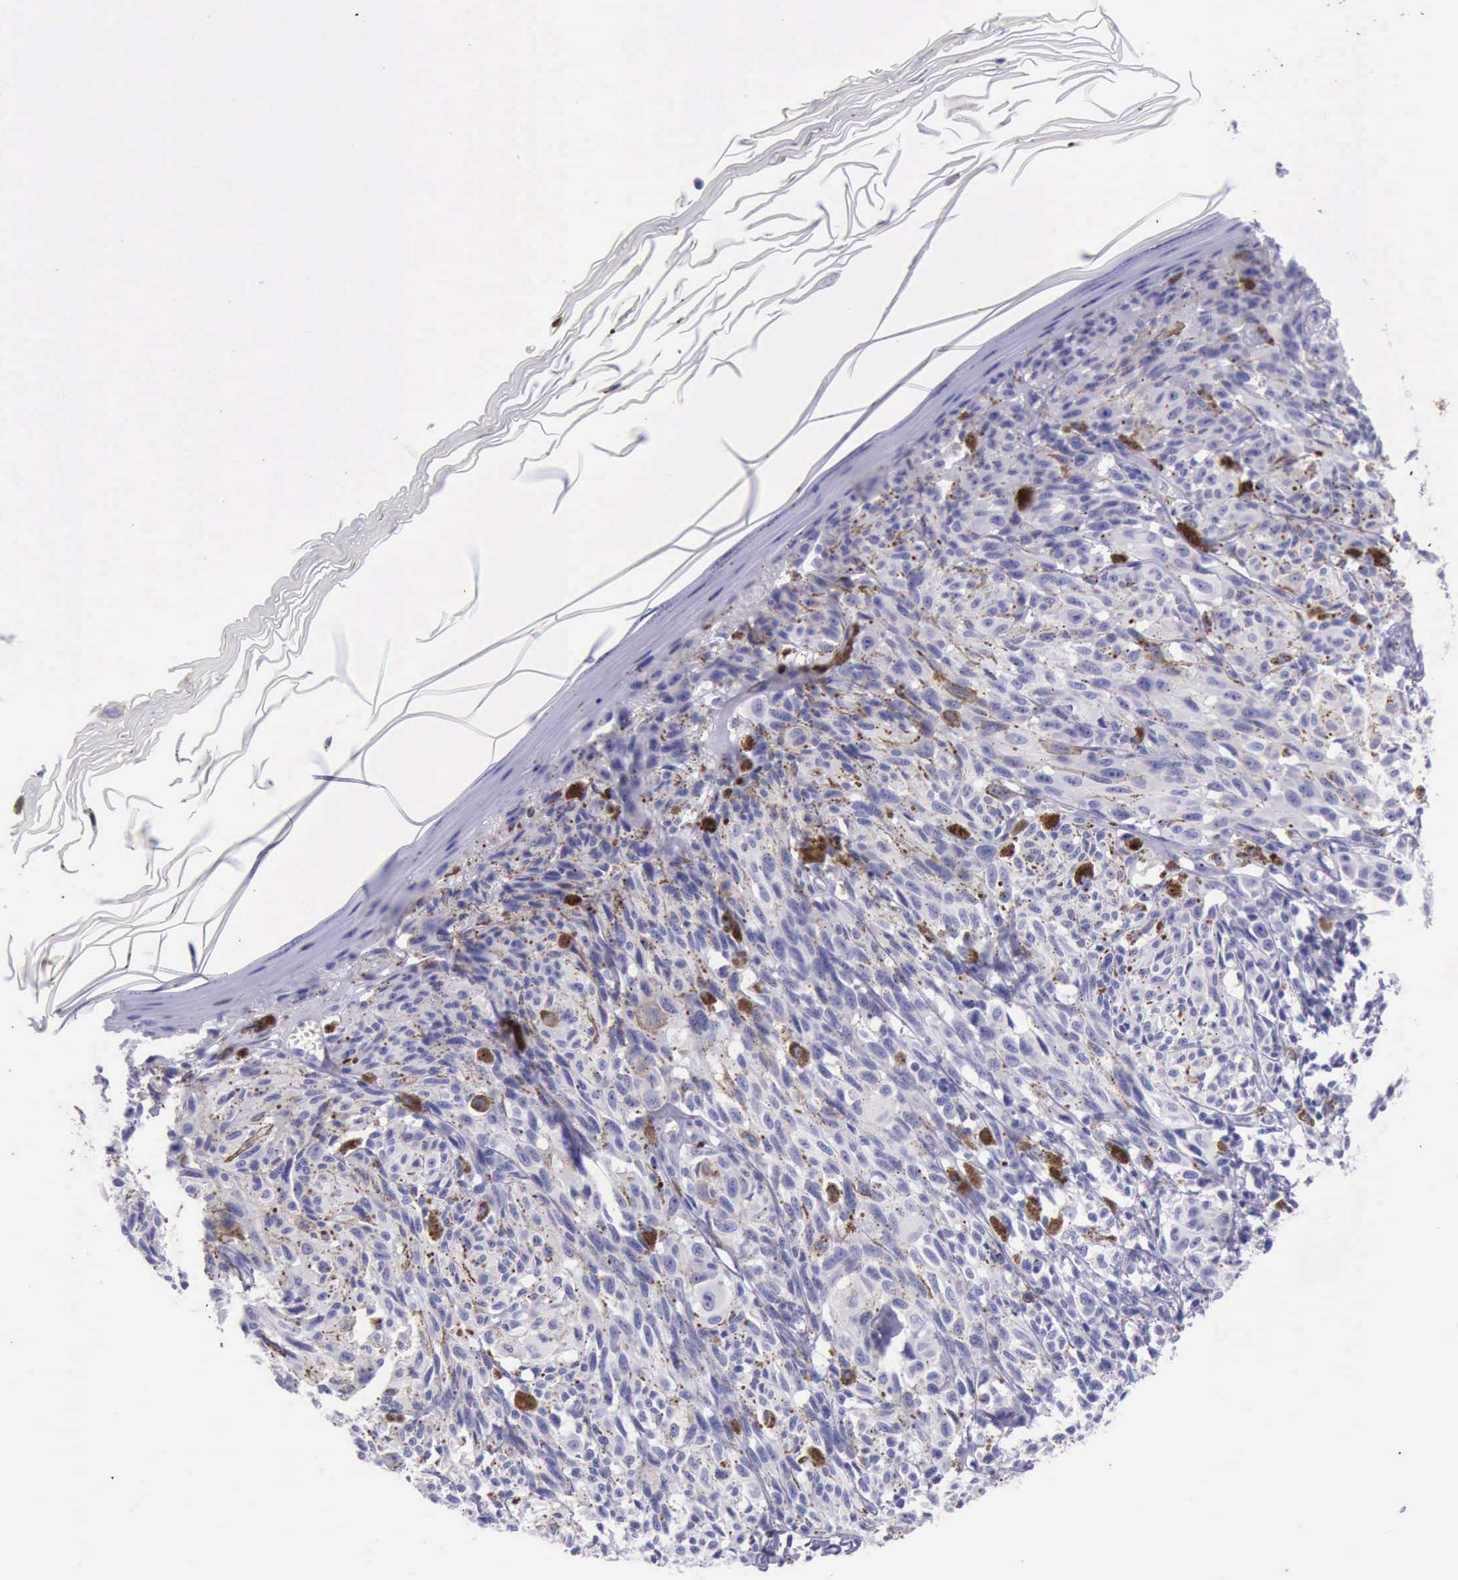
{"staining": {"intensity": "negative", "quantity": "none", "location": "none"}, "tissue": "melanoma", "cell_type": "Tumor cells", "image_type": "cancer", "snomed": [{"axis": "morphology", "description": "Malignant melanoma, NOS"}, {"axis": "topography", "description": "Skin"}], "caption": "A high-resolution photomicrograph shows immunohistochemistry (IHC) staining of malignant melanoma, which exhibits no significant positivity in tumor cells.", "gene": "KRT8", "patient": {"sex": "female", "age": 72}}